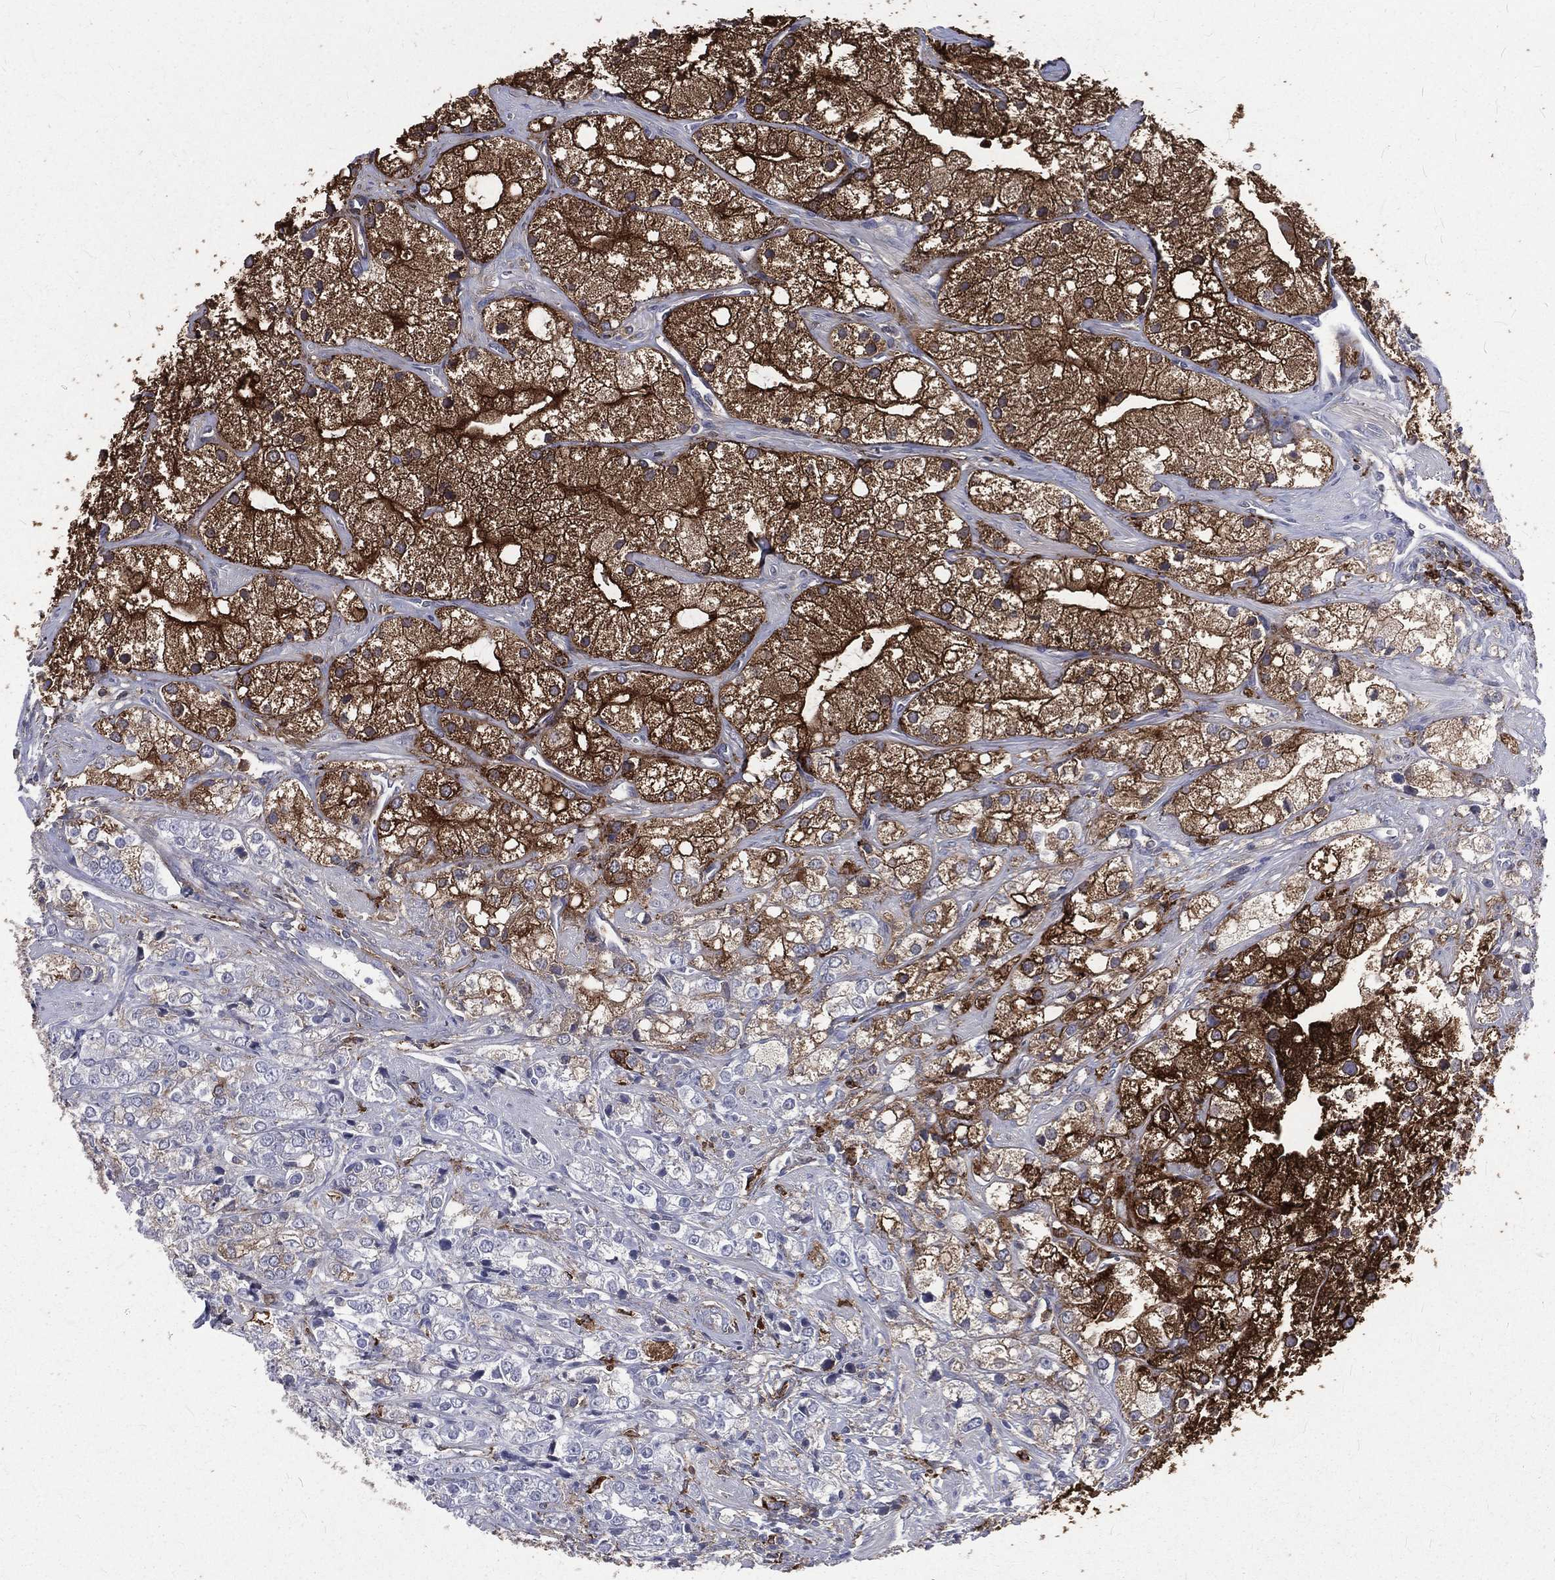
{"staining": {"intensity": "strong", "quantity": ">75%", "location": "cytoplasmic/membranous"}, "tissue": "prostate cancer", "cell_type": "Tumor cells", "image_type": "cancer", "snomed": [{"axis": "morphology", "description": "Adenocarcinoma, NOS"}, {"axis": "topography", "description": "Prostate and seminal vesicle, NOS"}, {"axis": "topography", "description": "Prostate"}], "caption": "Tumor cells reveal high levels of strong cytoplasmic/membranous positivity in approximately >75% of cells in adenocarcinoma (prostate).", "gene": "BASP1", "patient": {"sex": "male", "age": 79}}